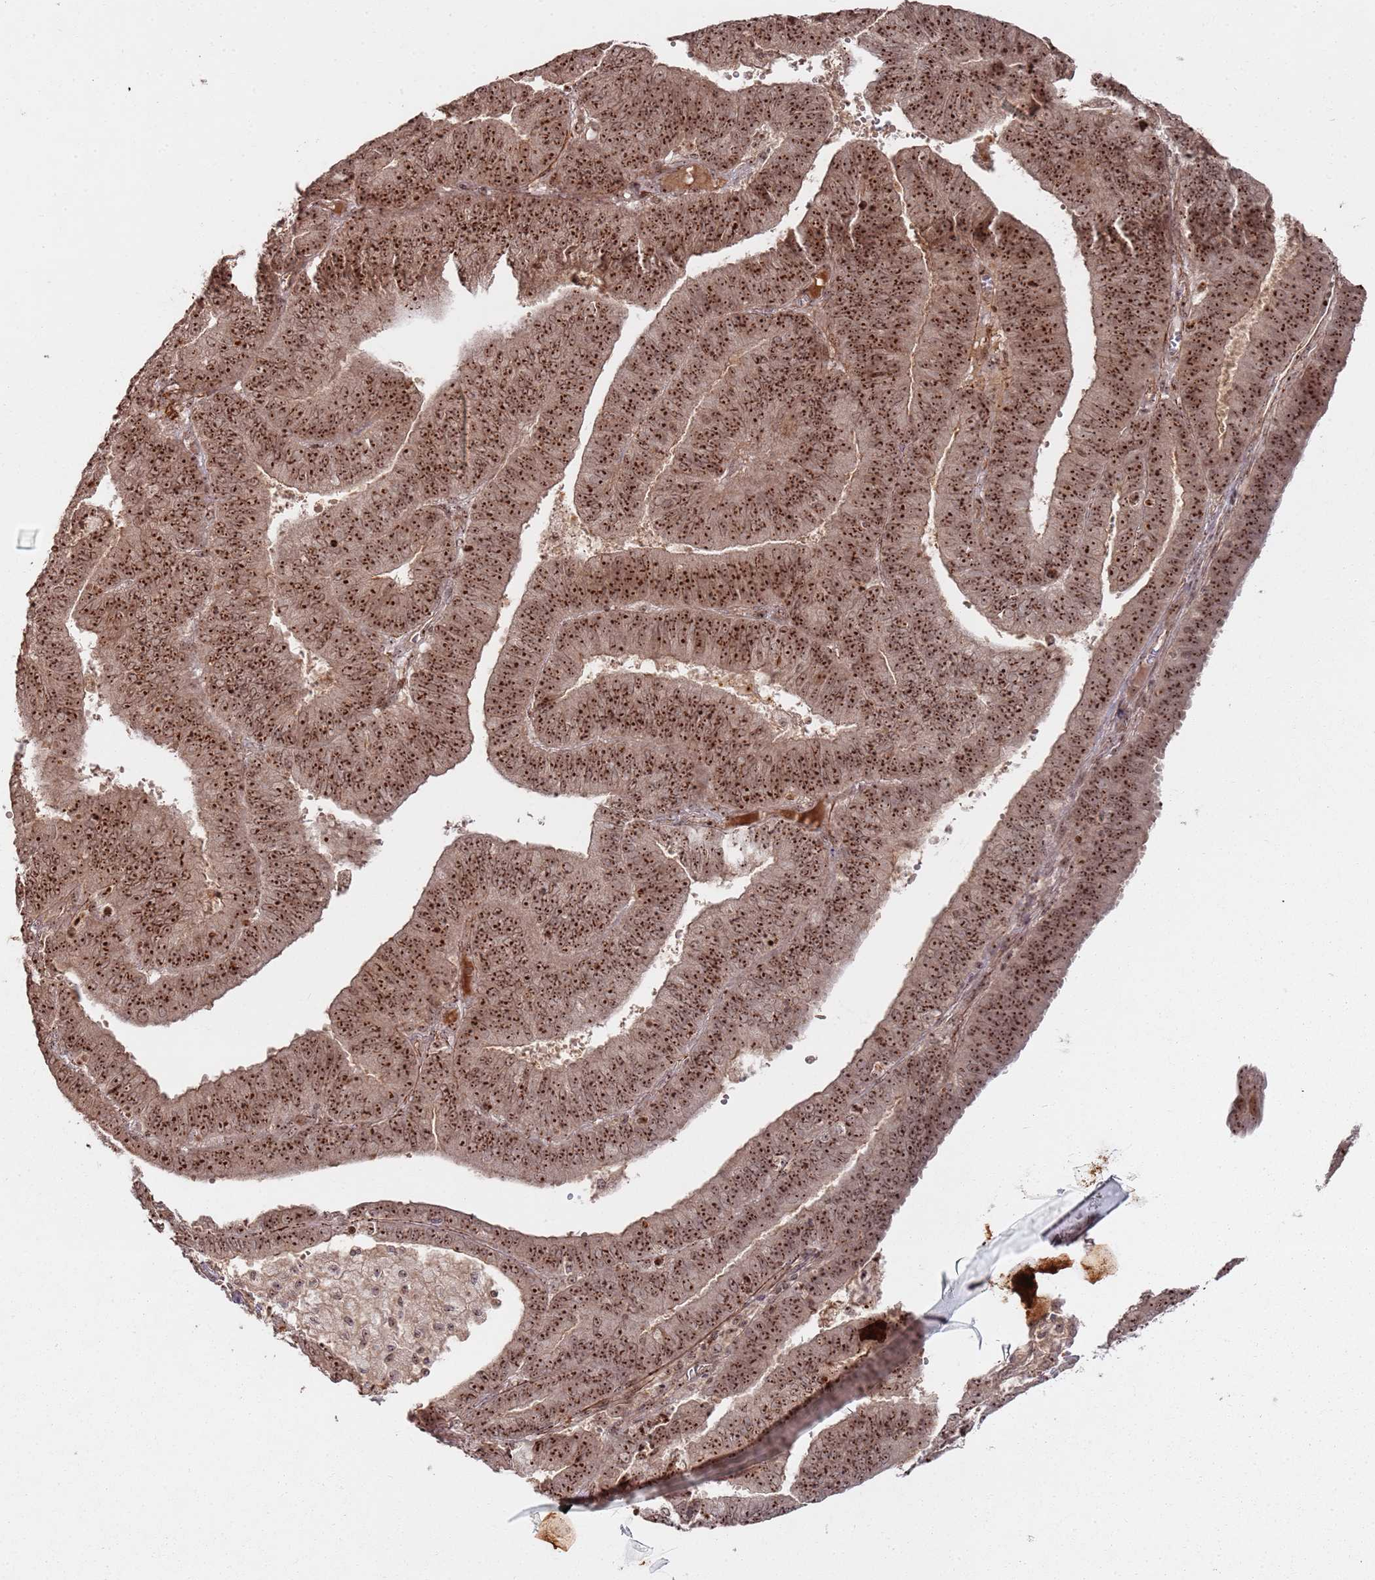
{"staining": {"intensity": "strong", "quantity": ">75%", "location": "nuclear"}, "tissue": "endometrial cancer", "cell_type": "Tumor cells", "image_type": "cancer", "snomed": [{"axis": "morphology", "description": "Adenocarcinoma, NOS"}, {"axis": "topography", "description": "Endometrium"}], "caption": "Tumor cells exhibit high levels of strong nuclear positivity in approximately >75% of cells in human endometrial adenocarcinoma. The staining was performed using DAB (3,3'-diaminobenzidine), with brown indicating positive protein expression. Nuclei are stained blue with hematoxylin.", "gene": "UTP11", "patient": {"sex": "female", "age": 73}}